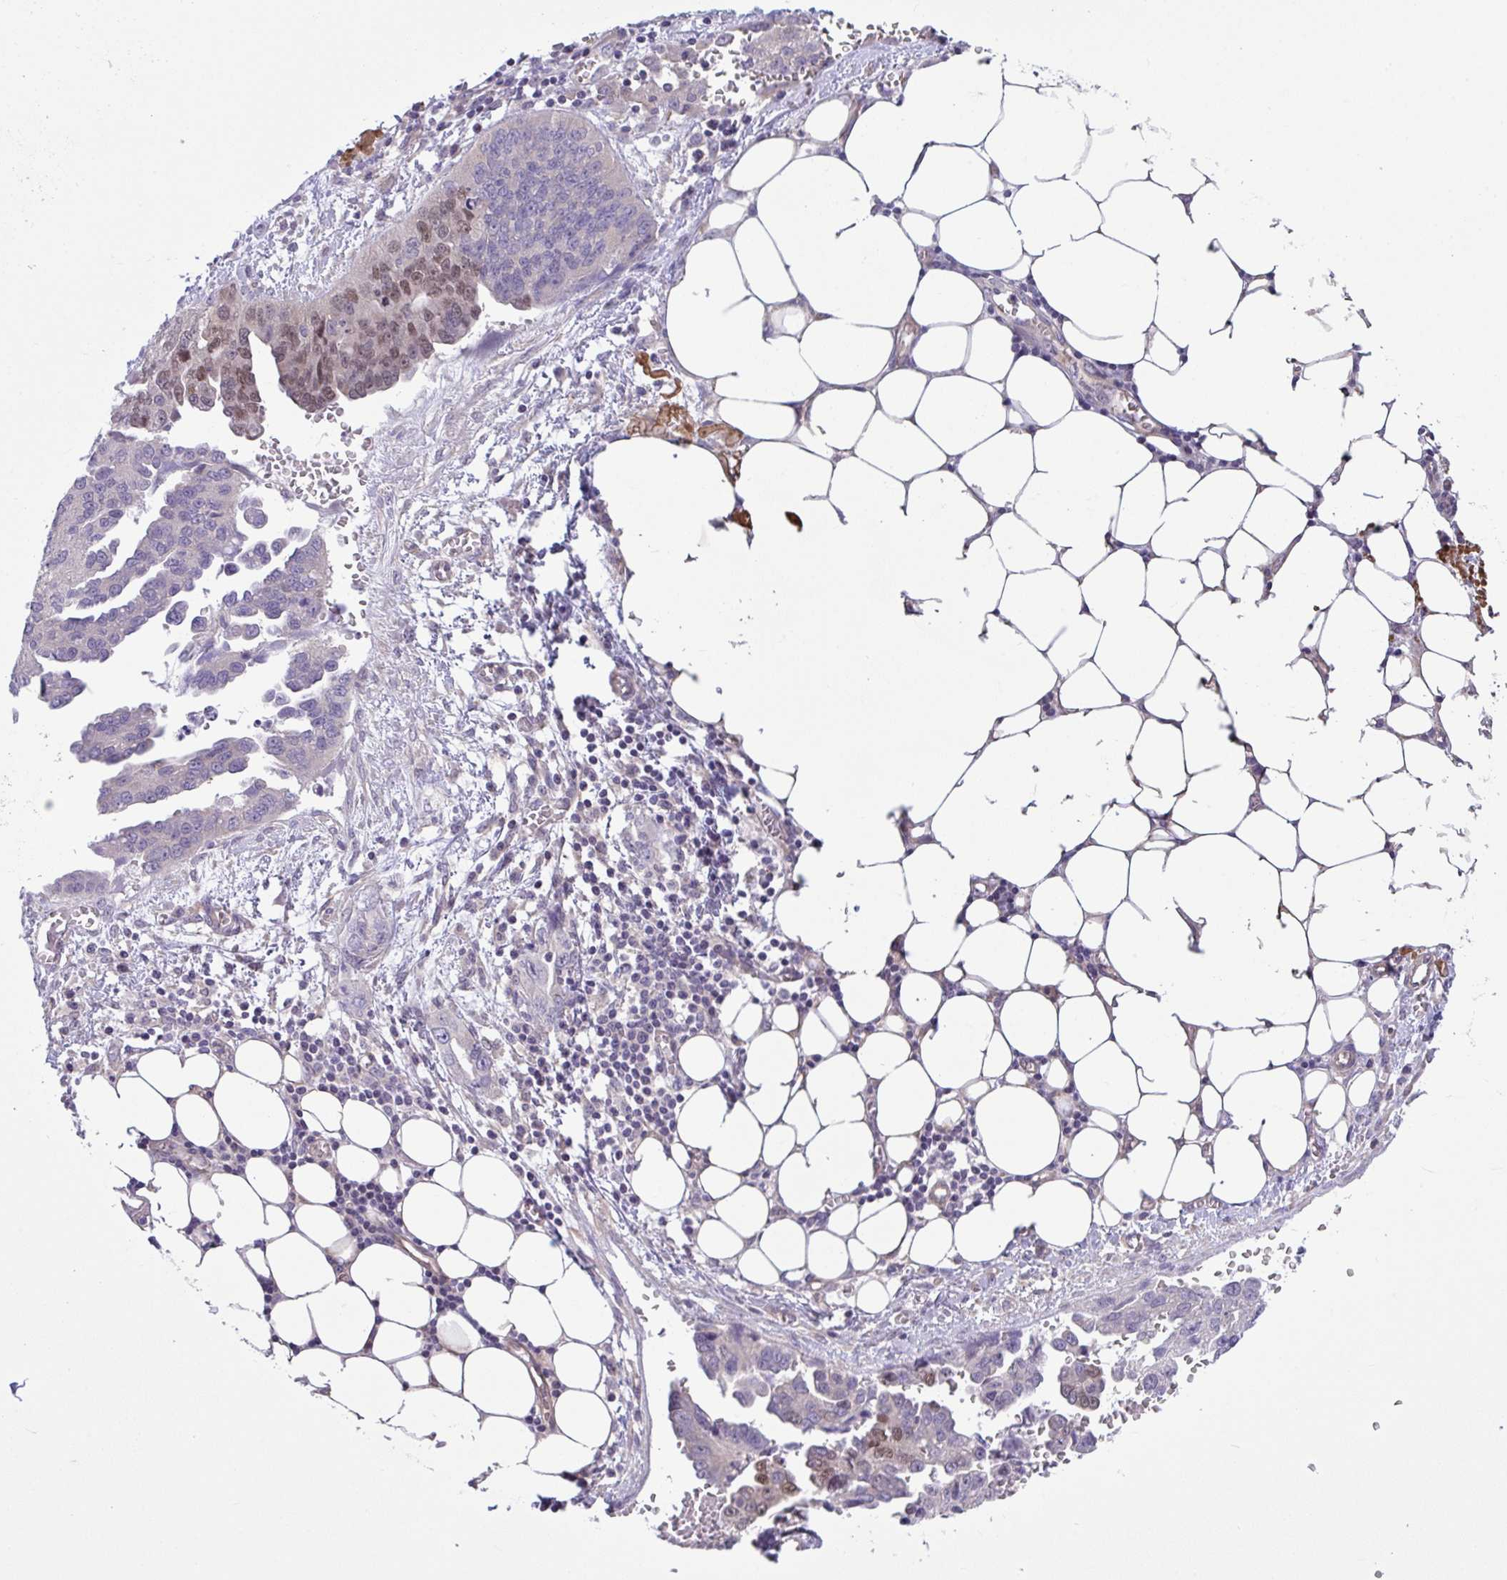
{"staining": {"intensity": "negative", "quantity": "none", "location": "none"}, "tissue": "ovarian cancer", "cell_type": "Tumor cells", "image_type": "cancer", "snomed": [{"axis": "morphology", "description": "Cystadenocarcinoma, serous, NOS"}, {"axis": "topography", "description": "Ovary"}], "caption": "There is no significant staining in tumor cells of serous cystadenocarcinoma (ovarian).", "gene": "RHOXF1", "patient": {"sex": "female", "age": 75}}